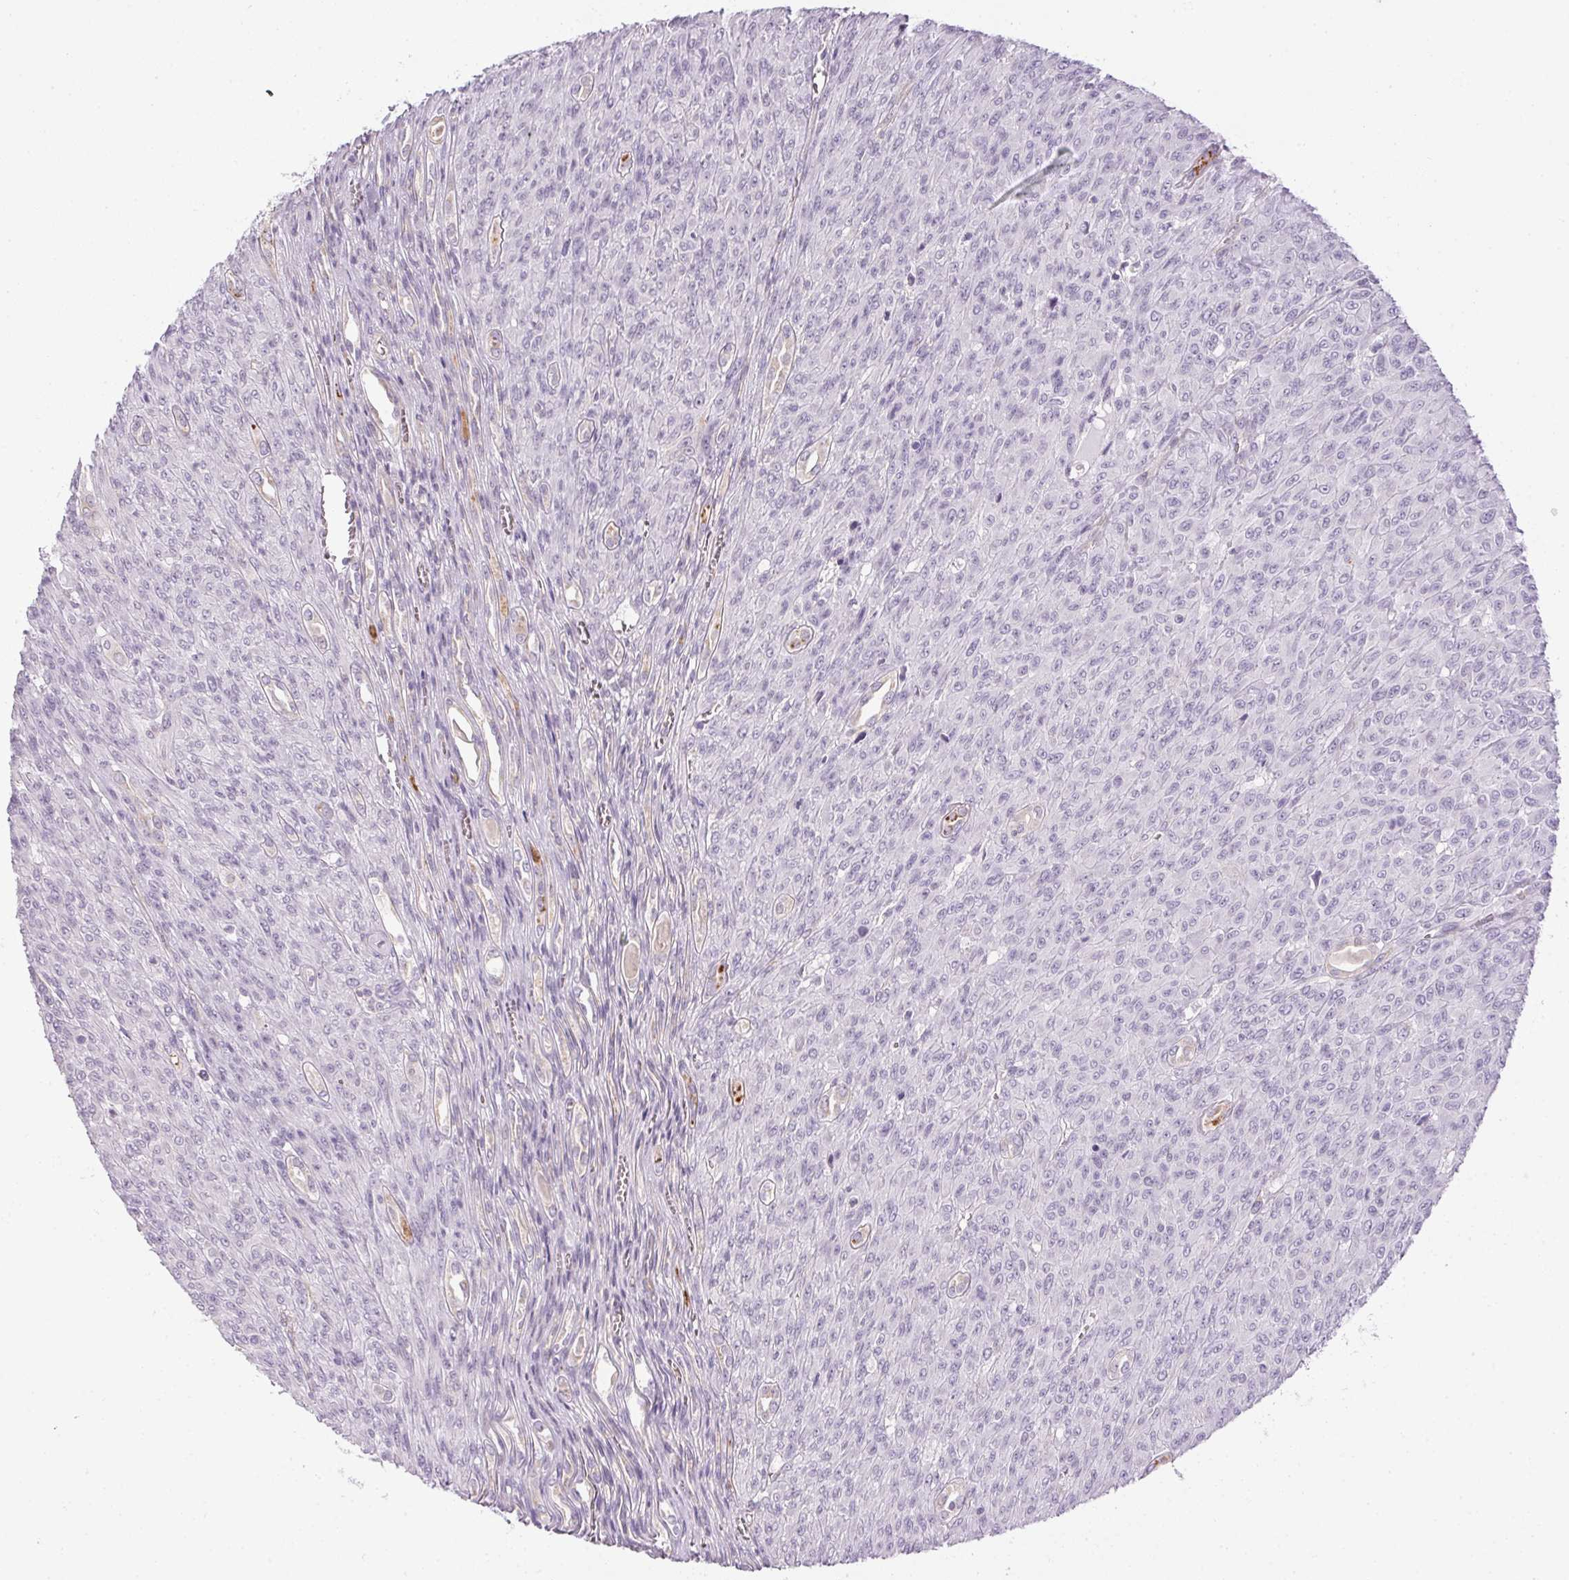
{"staining": {"intensity": "negative", "quantity": "none", "location": "none"}, "tissue": "renal cancer", "cell_type": "Tumor cells", "image_type": "cancer", "snomed": [{"axis": "morphology", "description": "Adenocarcinoma, NOS"}, {"axis": "topography", "description": "Kidney"}], "caption": "A high-resolution photomicrograph shows IHC staining of adenocarcinoma (renal), which exhibits no significant staining in tumor cells. (IHC, brightfield microscopy, high magnification).", "gene": "SMYD1", "patient": {"sex": "male", "age": 58}}